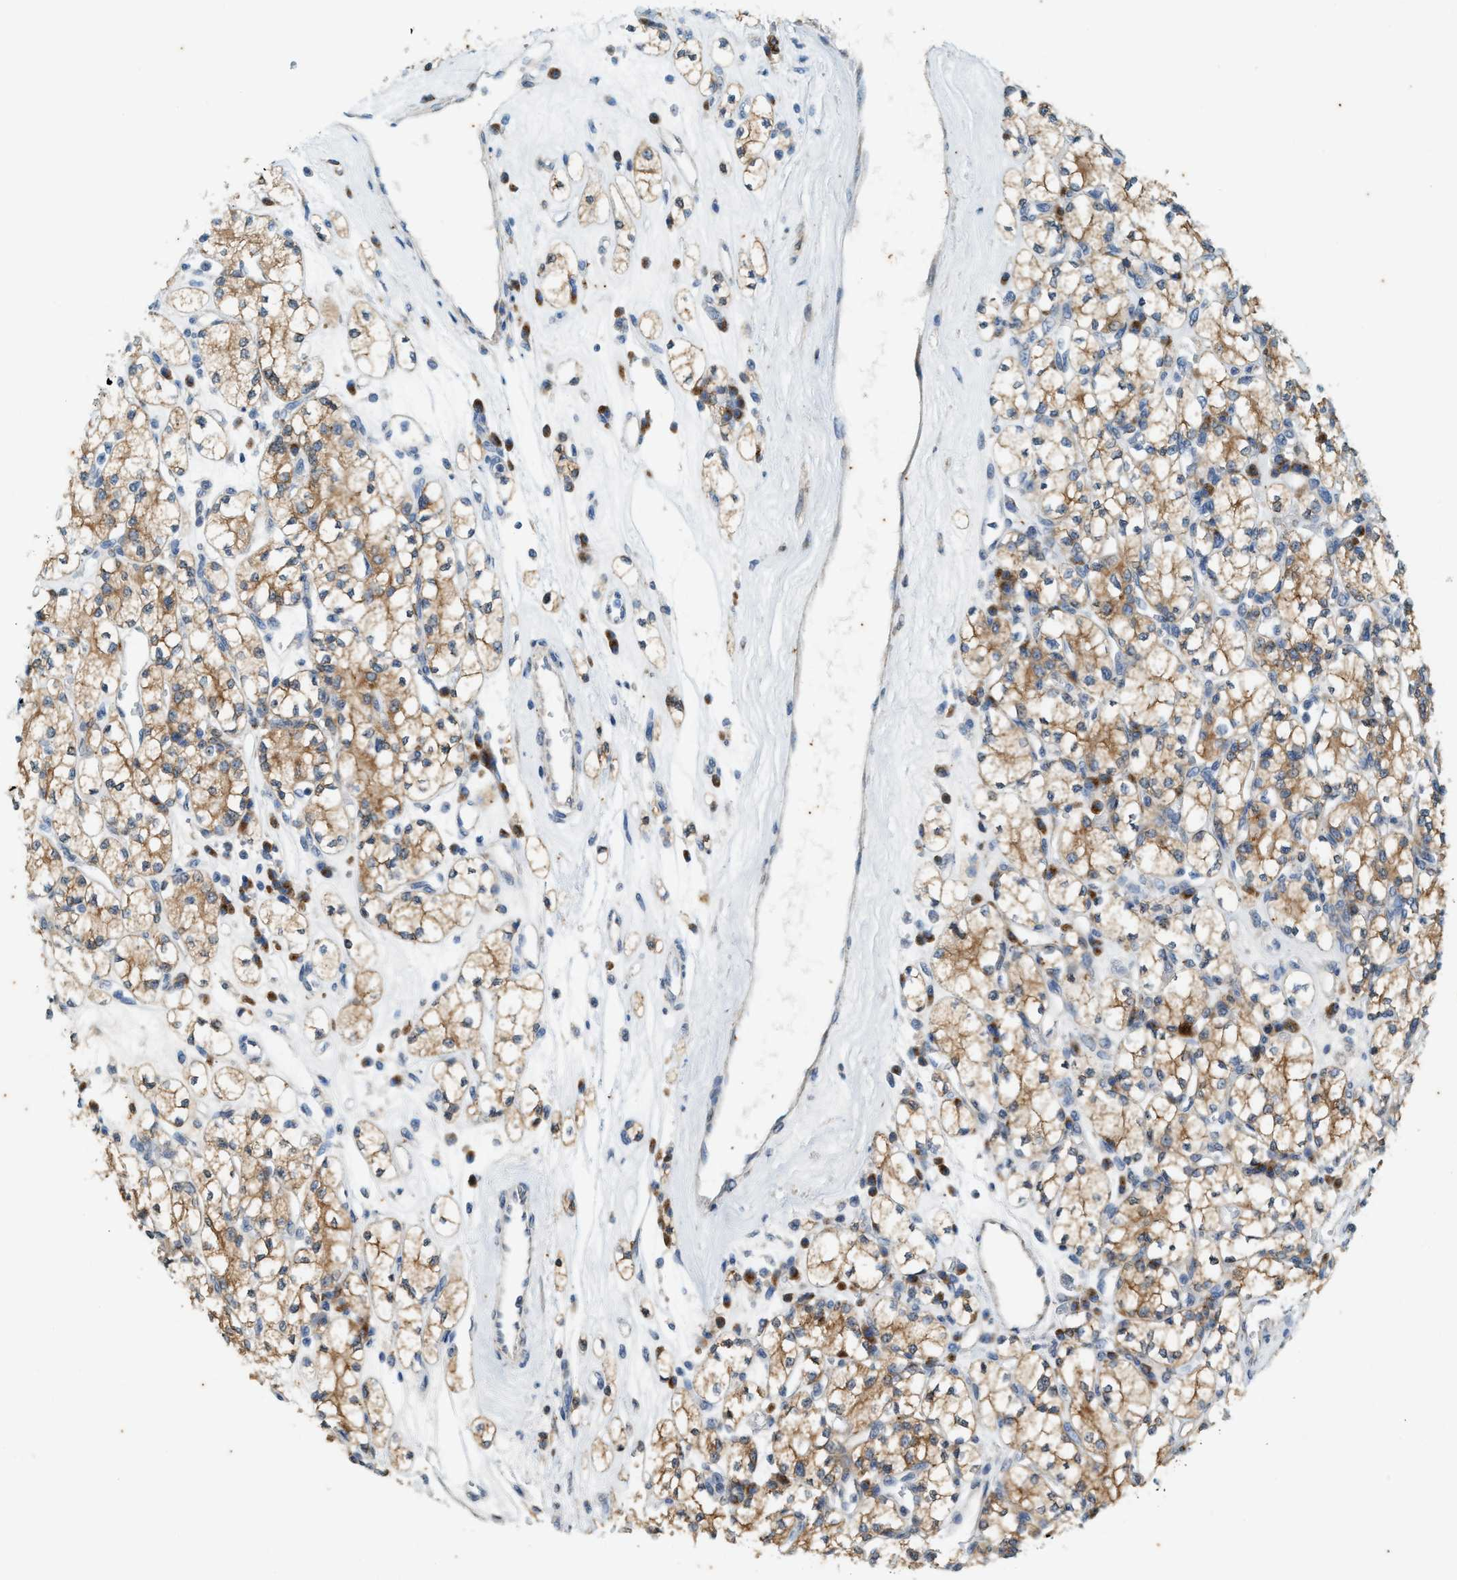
{"staining": {"intensity": "moderate", "quantity": ">75%", "location": "cytoplasmic/membranous"}, "tissue": "renal cancer", "cell_type": "Tumor cells", "image_type": "cancer", "snomed": [{"axis": "morphology", "description": "Adenocarcinoma, NOS"}, {"axis": "topography", "description": "Kidney"}], "caption": "Adenocarcinoma (renal) tissue reveals moderate cytoplasmic/membranous staining in about >75% of tumor cells, visualized by immunohistochemistry. The protein of interest is stained brown, and the nuclei are stained in blue (DAB IHC with brightfield microscopy, high magnification).", "gene": "CHPF2", "patient": {"sex": "male", "age": 77}}